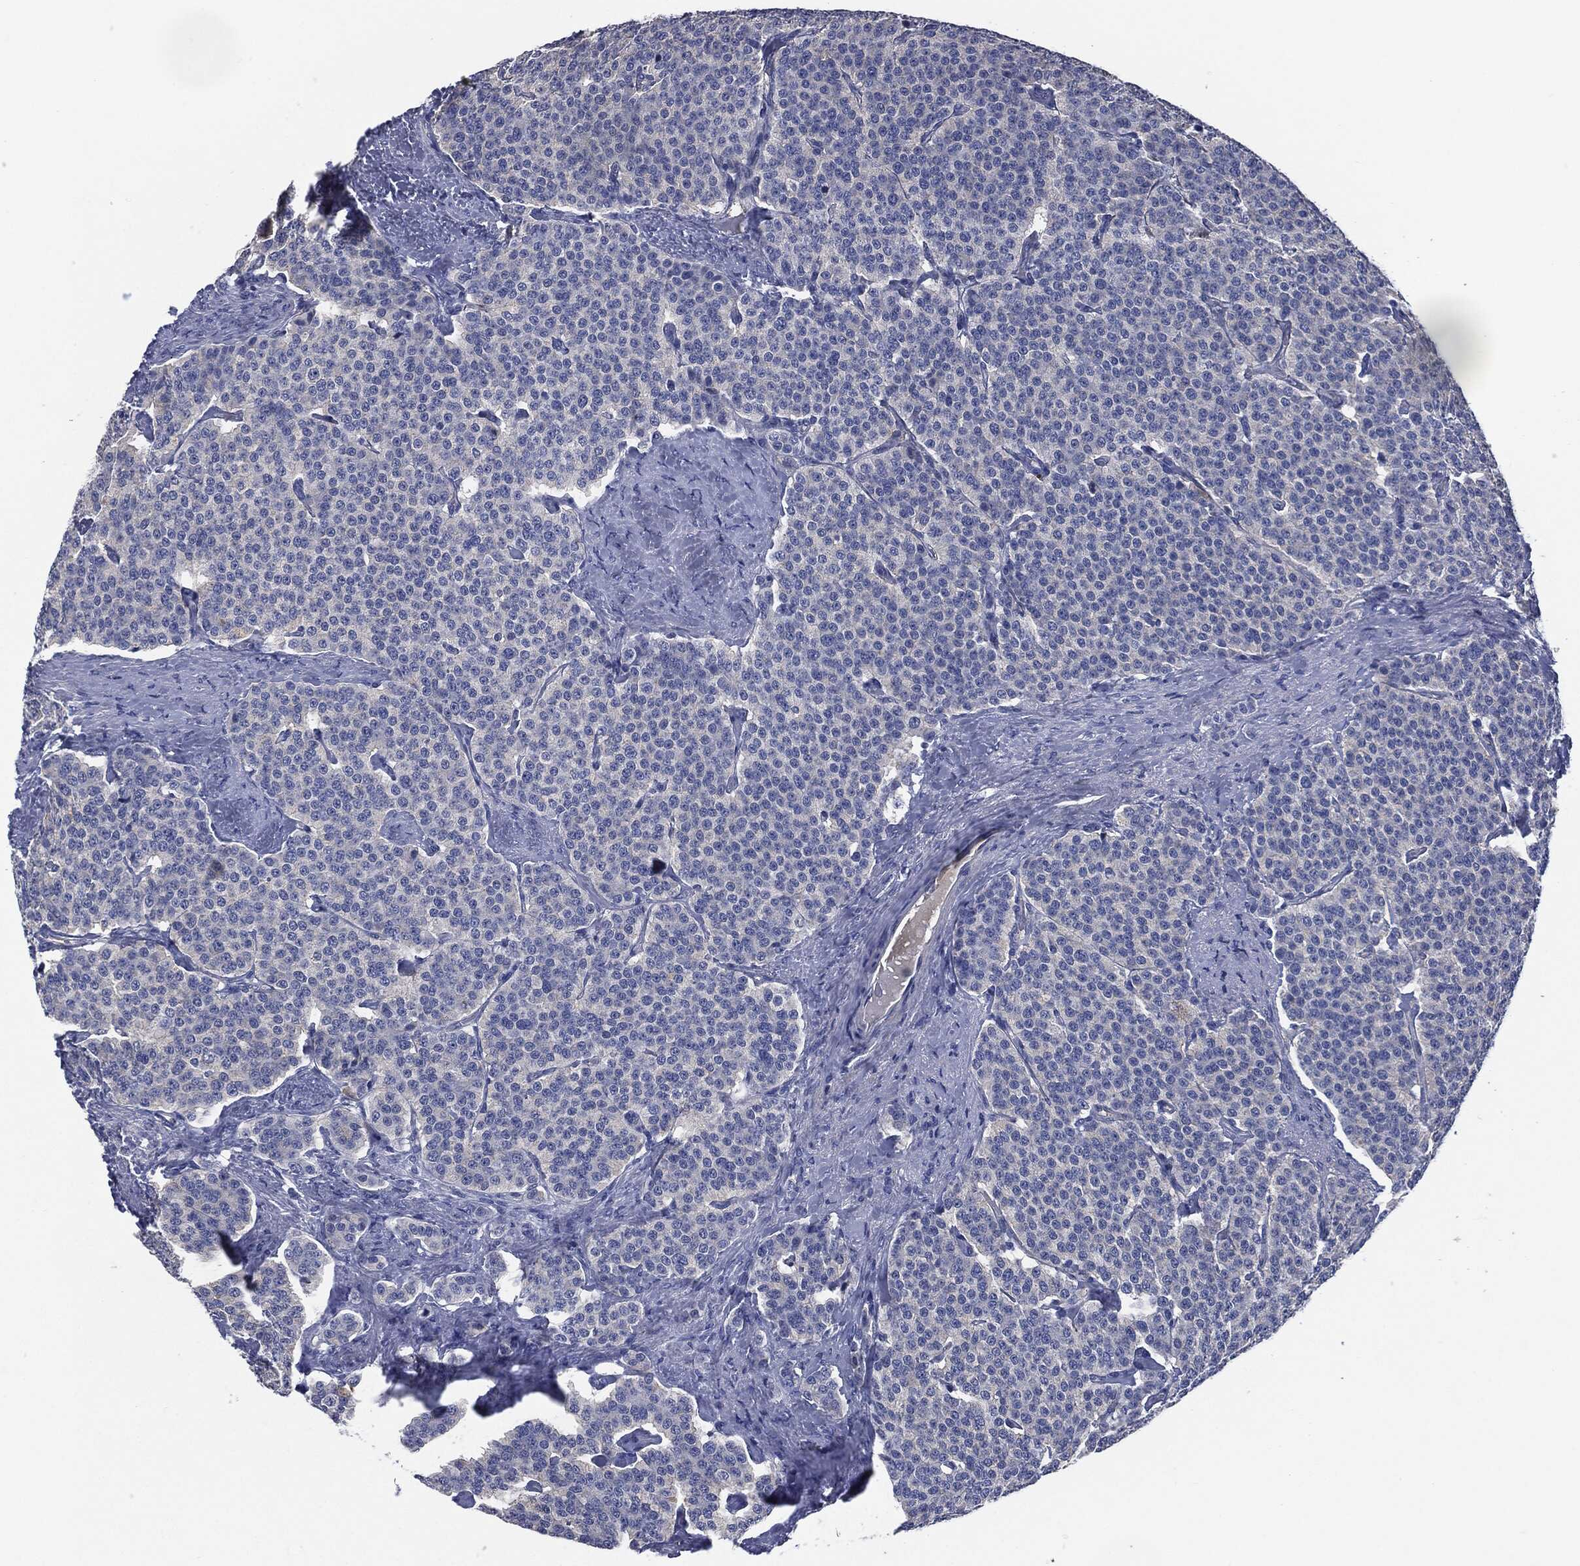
{"staining": {"intensity": "negative", "quantity": "none", "location": "none"}, "tissue": "carcinoid", "cell_type": "Tumor cells", "image_type": "cancer", "snomed": [{"axis": "morphology", "description": "Carcinoid, malignant, NOS"}, {"axis": "topography", "description": "Small intestine"}], "caption": "This is an immunohistochemistry image of human carcinoid (malignant). There is no expression in tumor cells.", "gene": "CD27", "patient": {"sex": "female", "age": 58}}